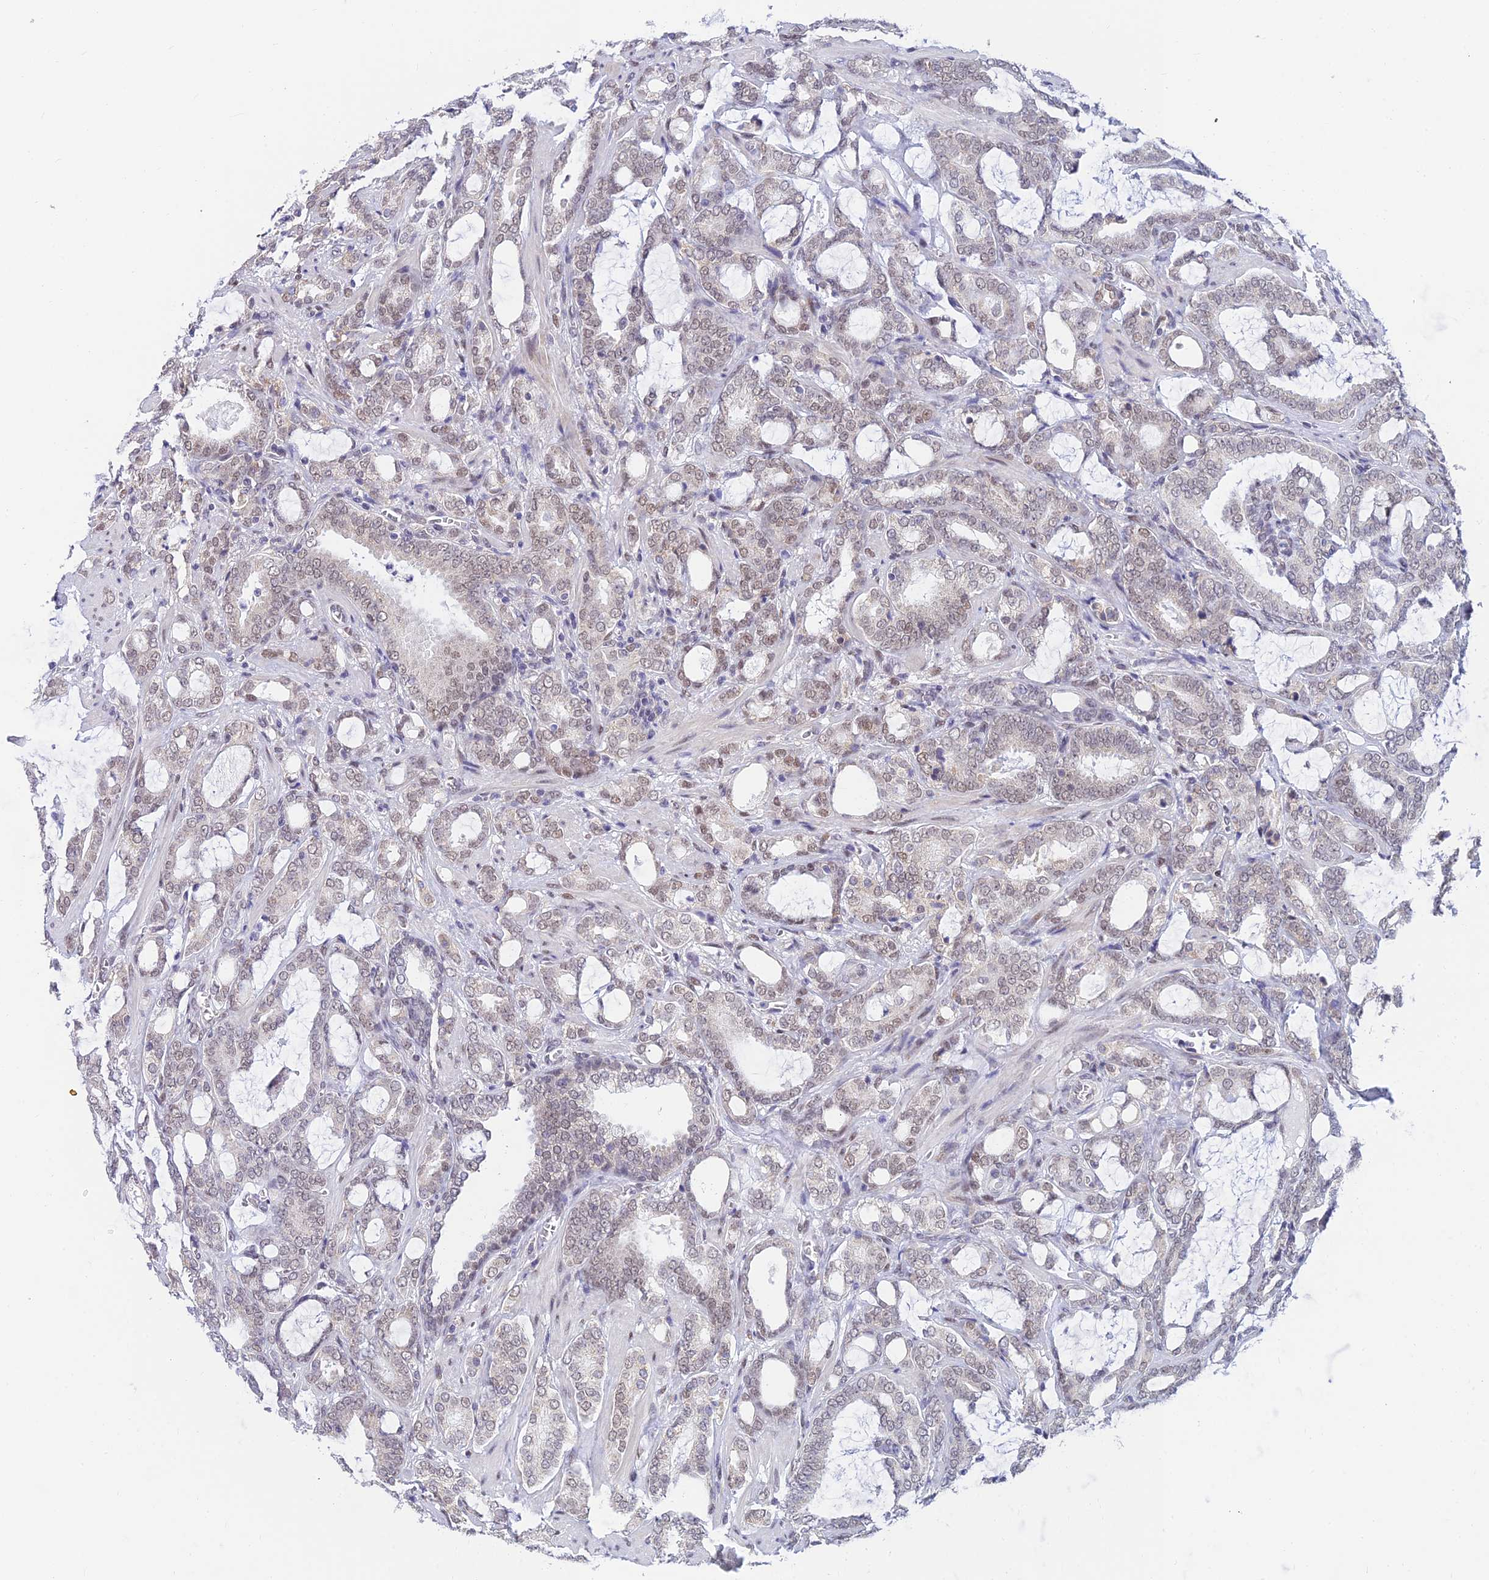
{"staining": {"intensity": "weak", "quantity": "25%-75%", "location": "cytoplasmic/membranous,nuclear"}, "tissue": "prostate cancer", "cell_type": "Tumor cells", "image_type": "cancer", "snomed": [{"axis": "morphology", "description": "Adenocarcinoma, High grade"}, {"axis": "topography", "description": "Prostate and seminal vesicle, NOS"}], "caption": "Protein staining of prostate cancer tissue reveals weak cytoplasmic/membranous and nuclear positivity in about 25%-75% of tumor cells.", "gene": "C2orf49", "patient": {"sex": "male", "age": 67}}